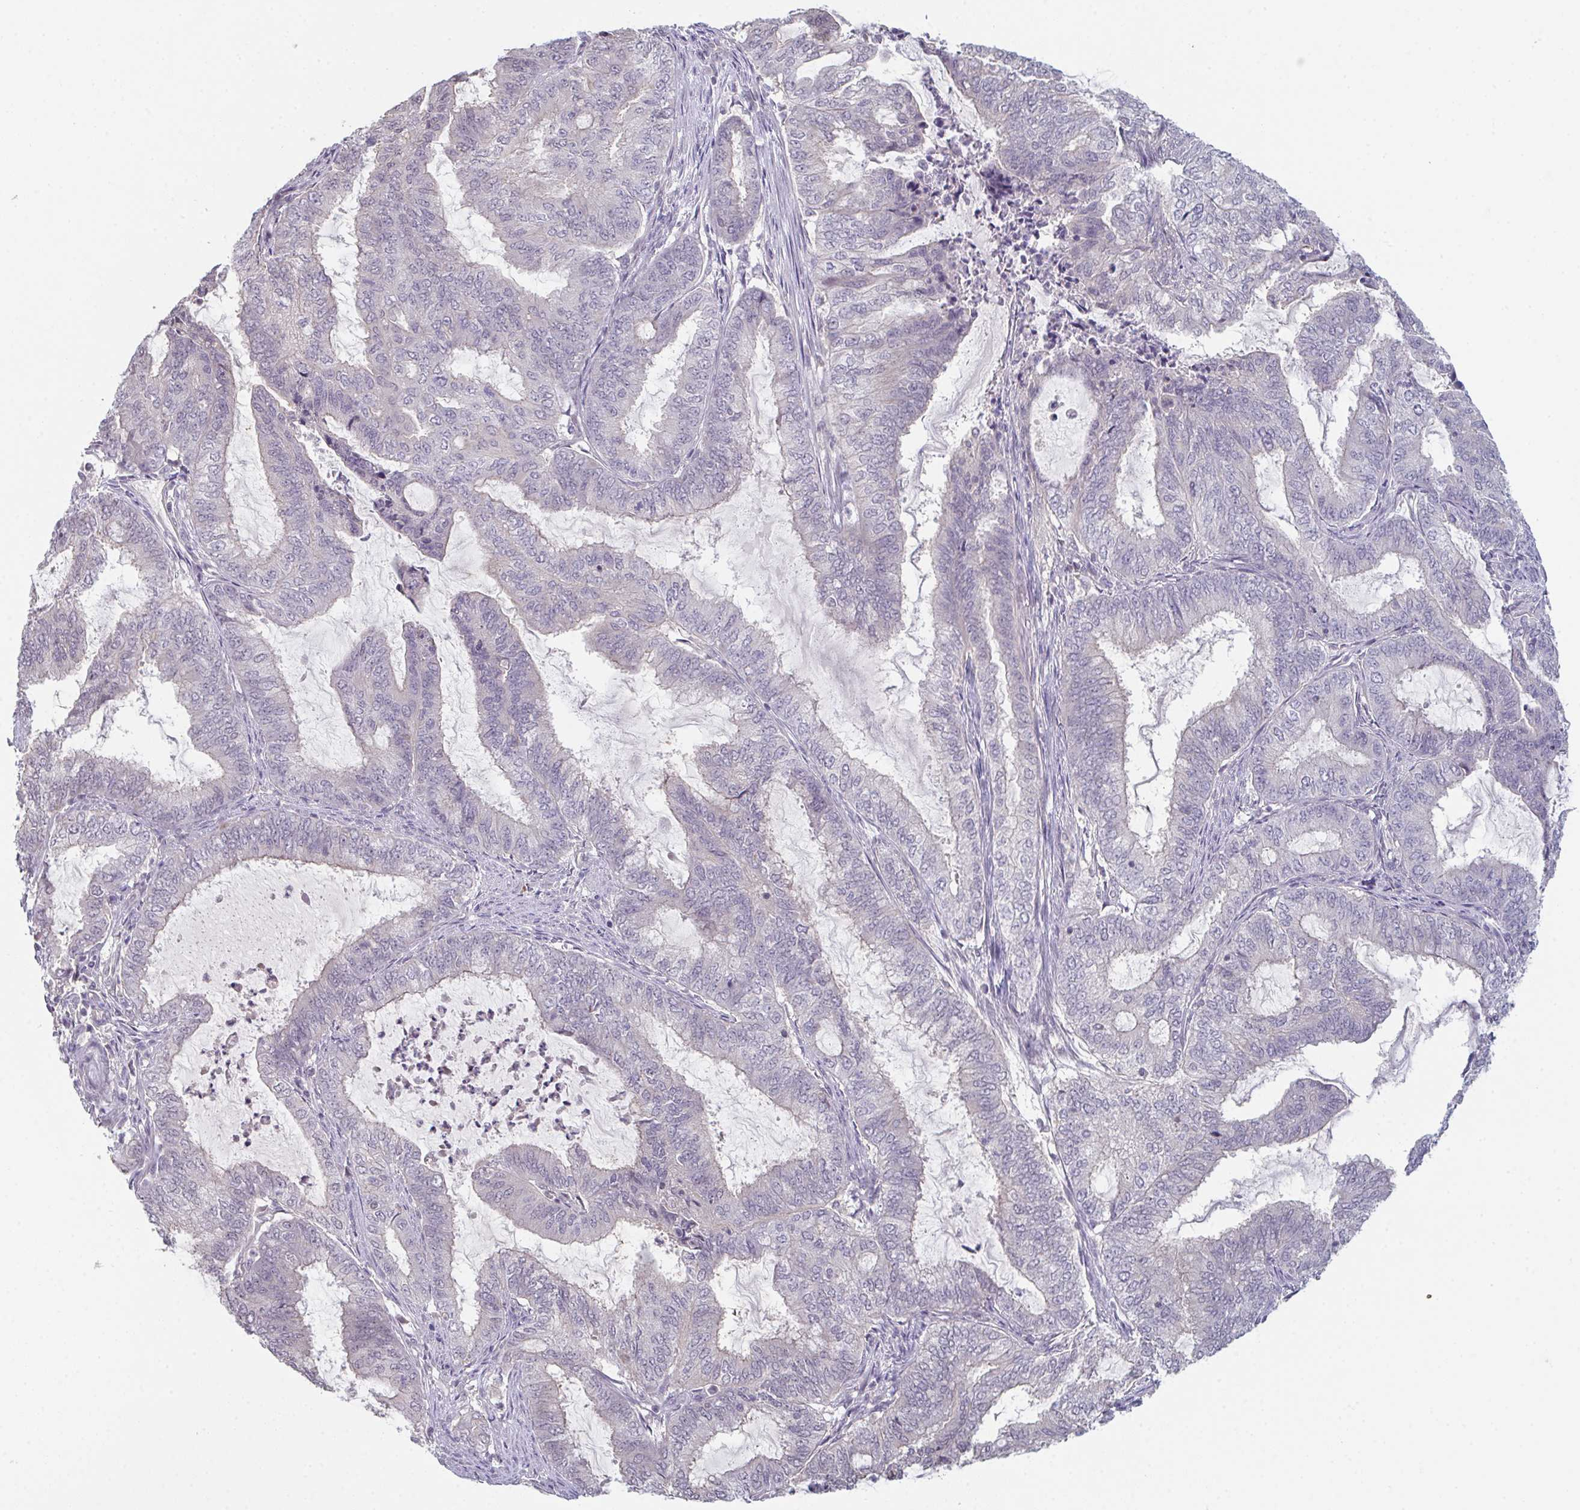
{"staining": {"intensity": "negative", "quantity": "none", "location": "none"}, "tissue": "endometrial cancer", "cell_type": "Tumor cells", "image_type": "cancer", "snomed": [{"axis": "morphology", "description": "Adenocarcinoma, NOS"}, {"axis": "topography", "description": "Endometrium"}], "caption": "The image exhibits no staining of tumor cells in endometrial cancer (adenocarcinoma).", "gene": "ZNF214", "patient": {"sex": "female", "age": 51}}